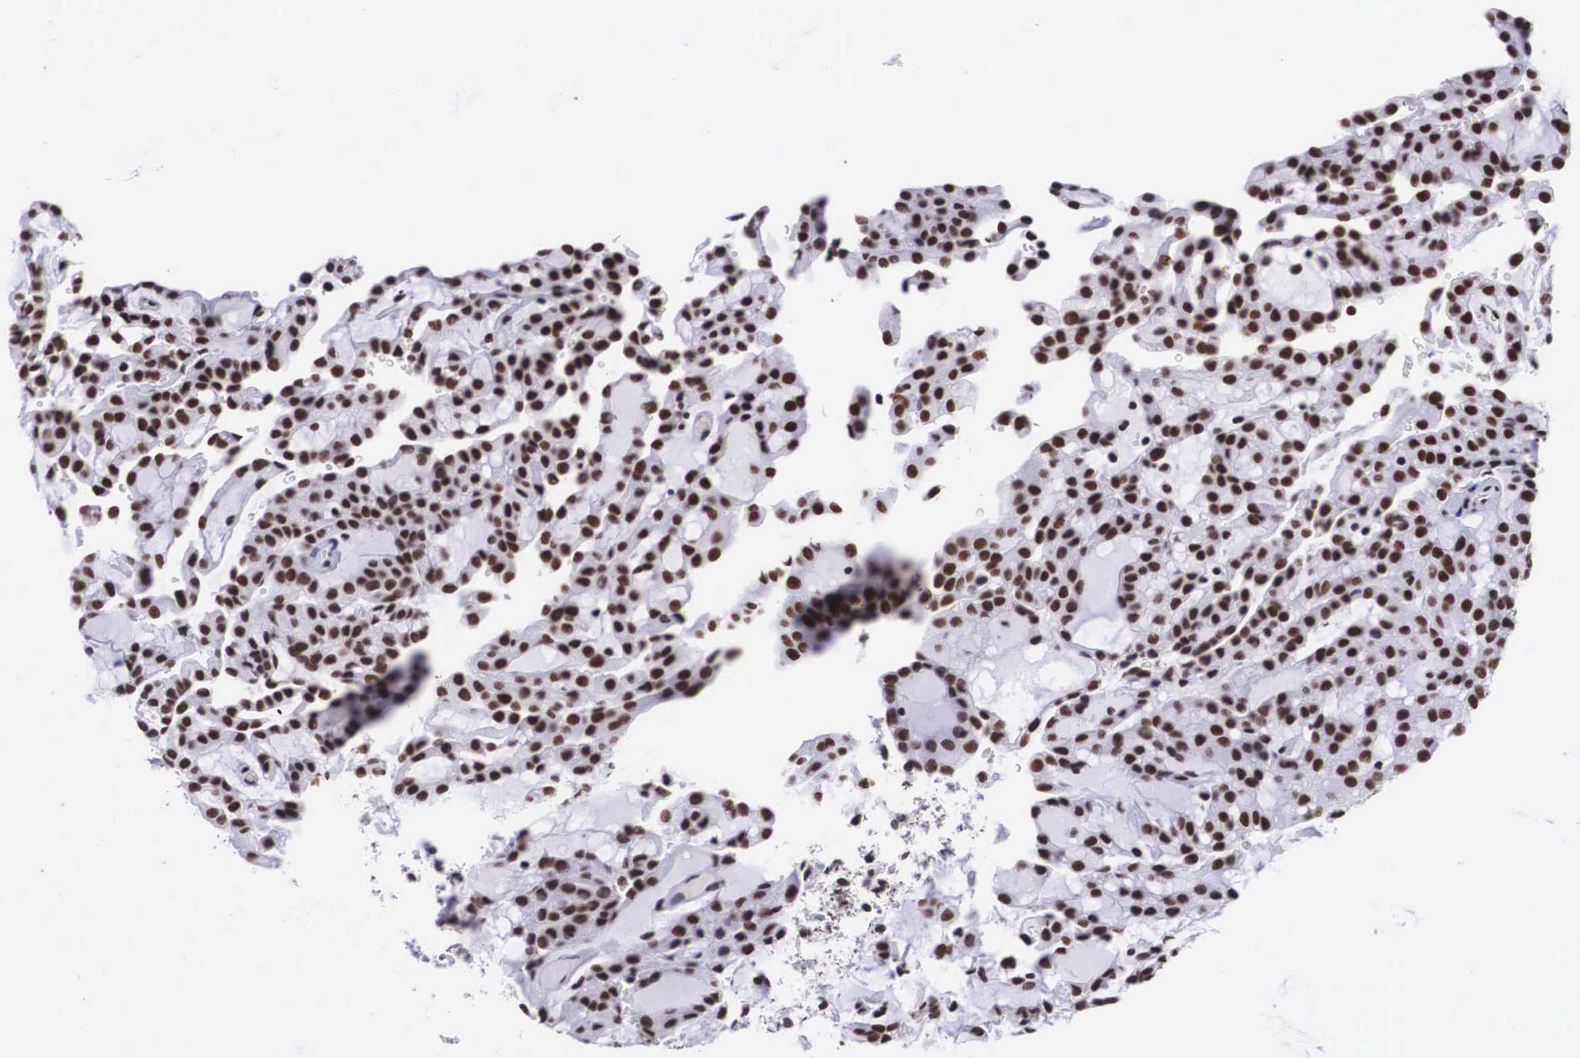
{"staining": {"intensity": "moderate", "quantity": ">75%", "location": "nuclear"}, "tissue": "renal cancer", "cell_type": "Tumor cells", "image_type": "cancer", "snomed": [{"axis": "morphology", "description": "Adenocarcinoma, NOS"}, {"axis": "topography", "description": "Kidney"}], "caption": "An IHC histopathology image of neoplastic tissue is shown. Protein staining in brown shows moderate nuclear positivity in renal cancer (adenocarcinoma) within tumor cells.", "gene": "SF3A1", "patient": {"sex": "male", "age": 63}}